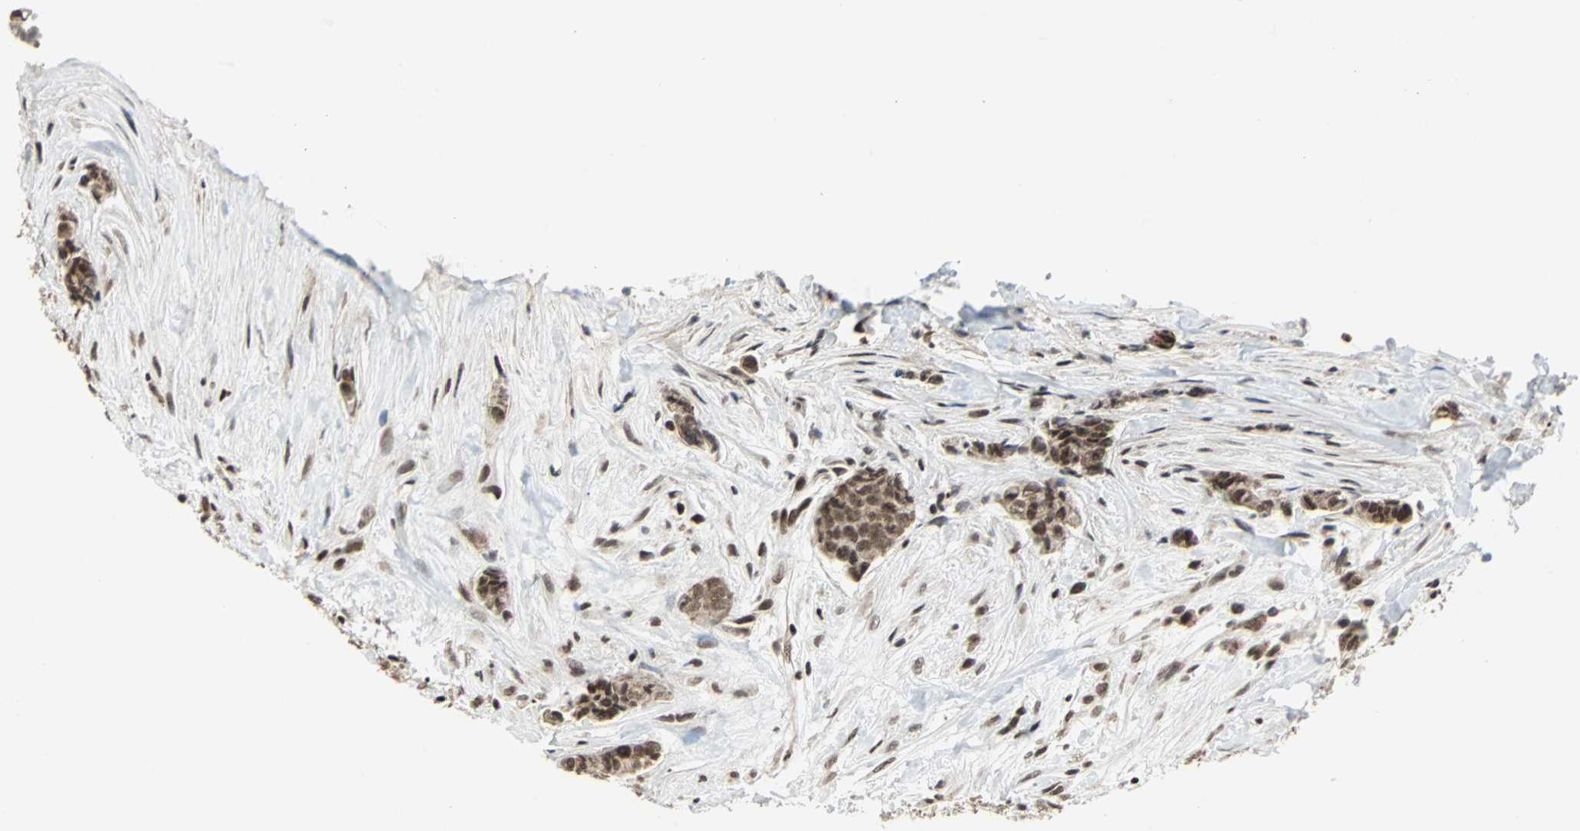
{"staining": {"intensity": "moderate", "quantity": ">75%", "location": "cytoplasmic/membranous,nuclear"}, "tissue": "breast cancer", "cell_type": "Tumor cells", "image_type": "cancer", "snomed": [{"axis": "morphology", "description": "Duct carcinoma"}, {"axis": "topography", "description": "Breast"}], "caption": "Immunohistochemical staining of human breast cancer (invasive ductal carcinoma) exhibits moderate cytoplasmic/membranous and nuclear protein positivity in about >75% of tumor cells. Using DAB (brown) and hematoxylin (blue) stains, captured at high magnification using brightfield microscopy.", "gene": "TERF2IP", "patient": {"sex": "female", "age": 40}}